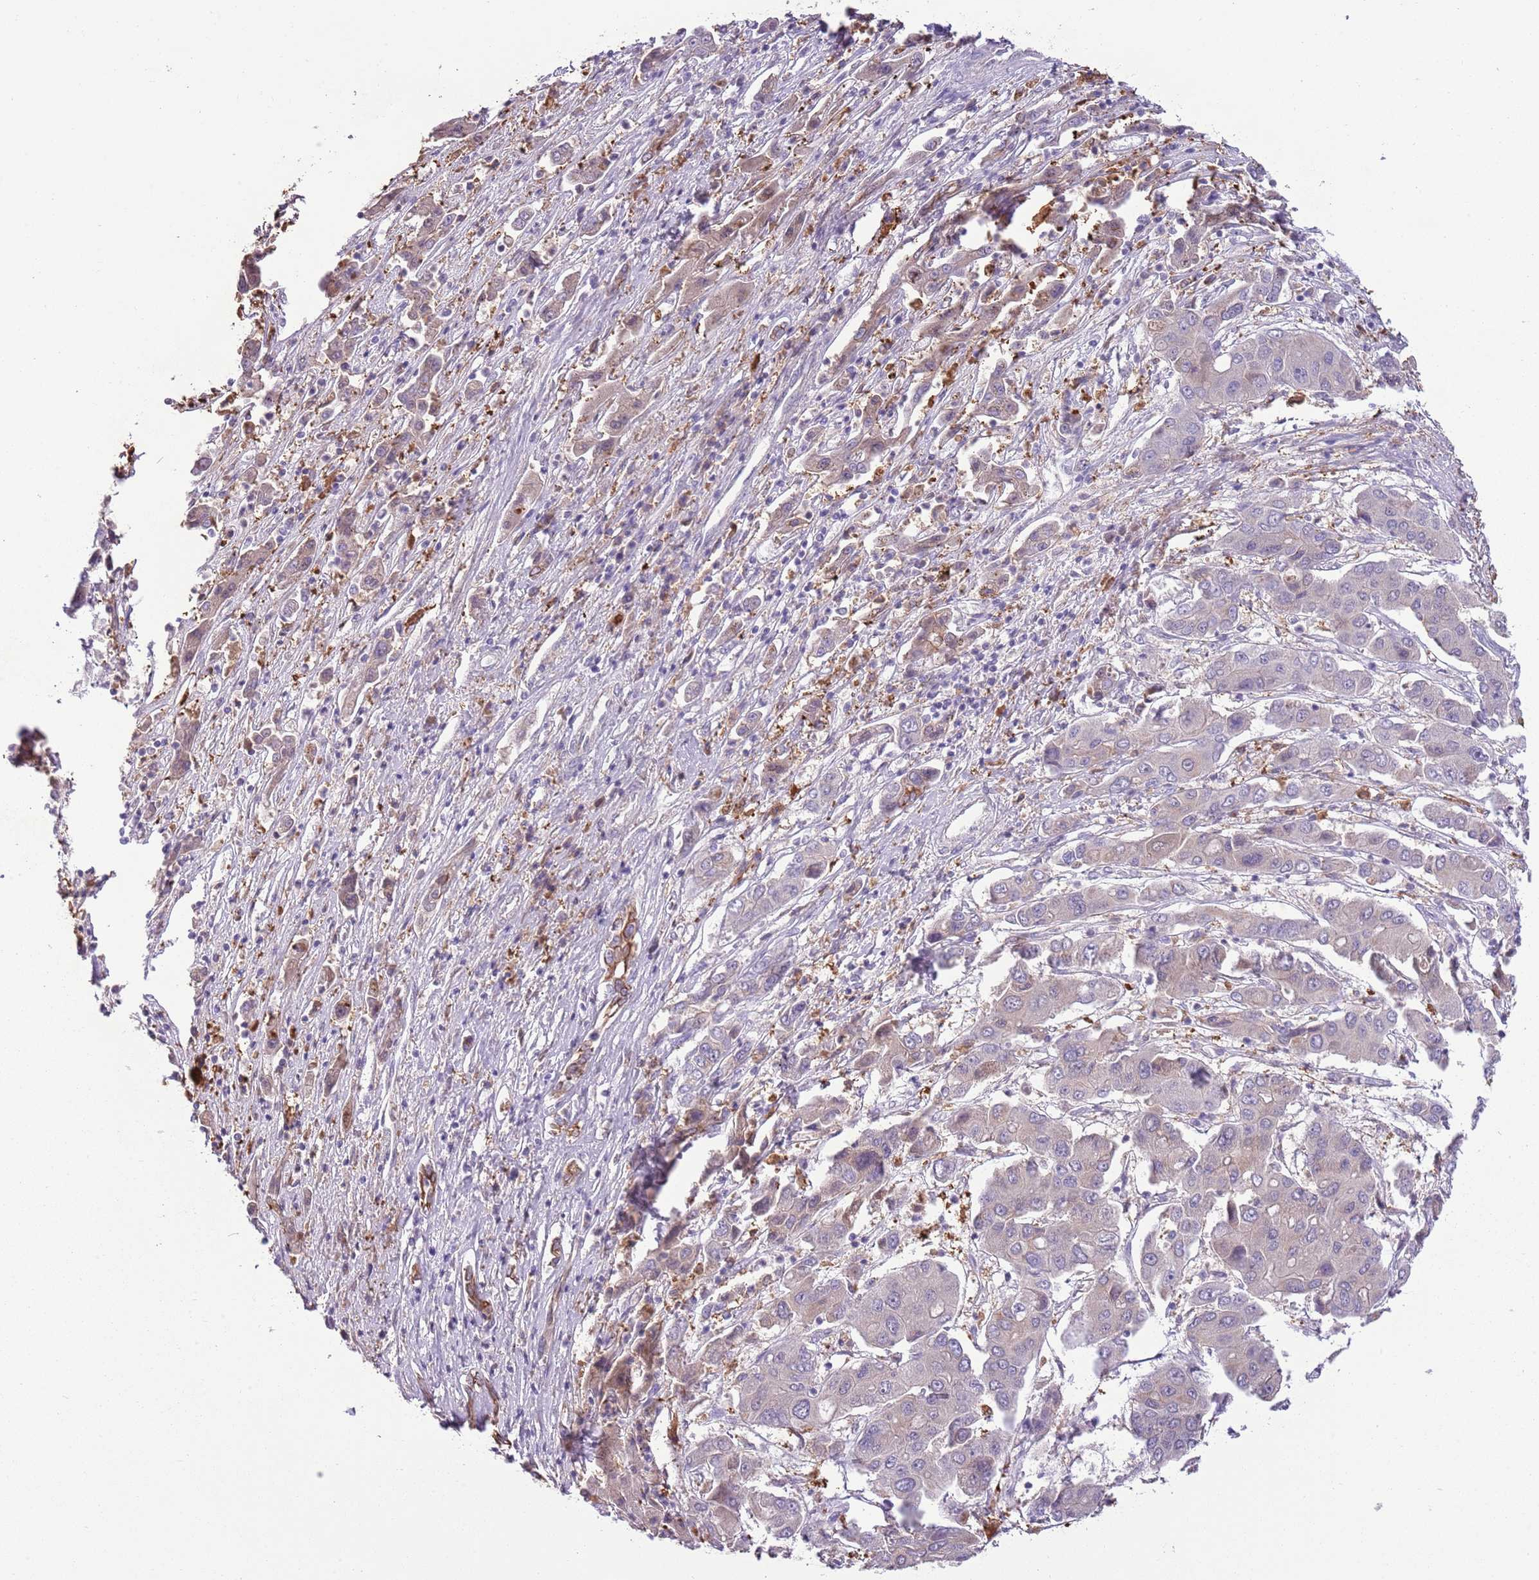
{"staining": {"intensity": "weak", "quantity": "<25%", "location": "cytoplasmic/membranous"}, "tissue": "liver cancer", "cell_type": "Tumor cells", "image_type": "cancer", "snomed": [{"axis": "morphology", "description": "Cholangiocarcinoma"}, {"axis": "topography", "description": "Liver"}], "caption": "DAB (3,3'-diaminobenzidine) immunohistochemical staining of cholangiocarcinoma (liver) reveals no significant expression in tumor cells.", "gene": "HES3", "patient": {"sex": "male", "age": 67}}